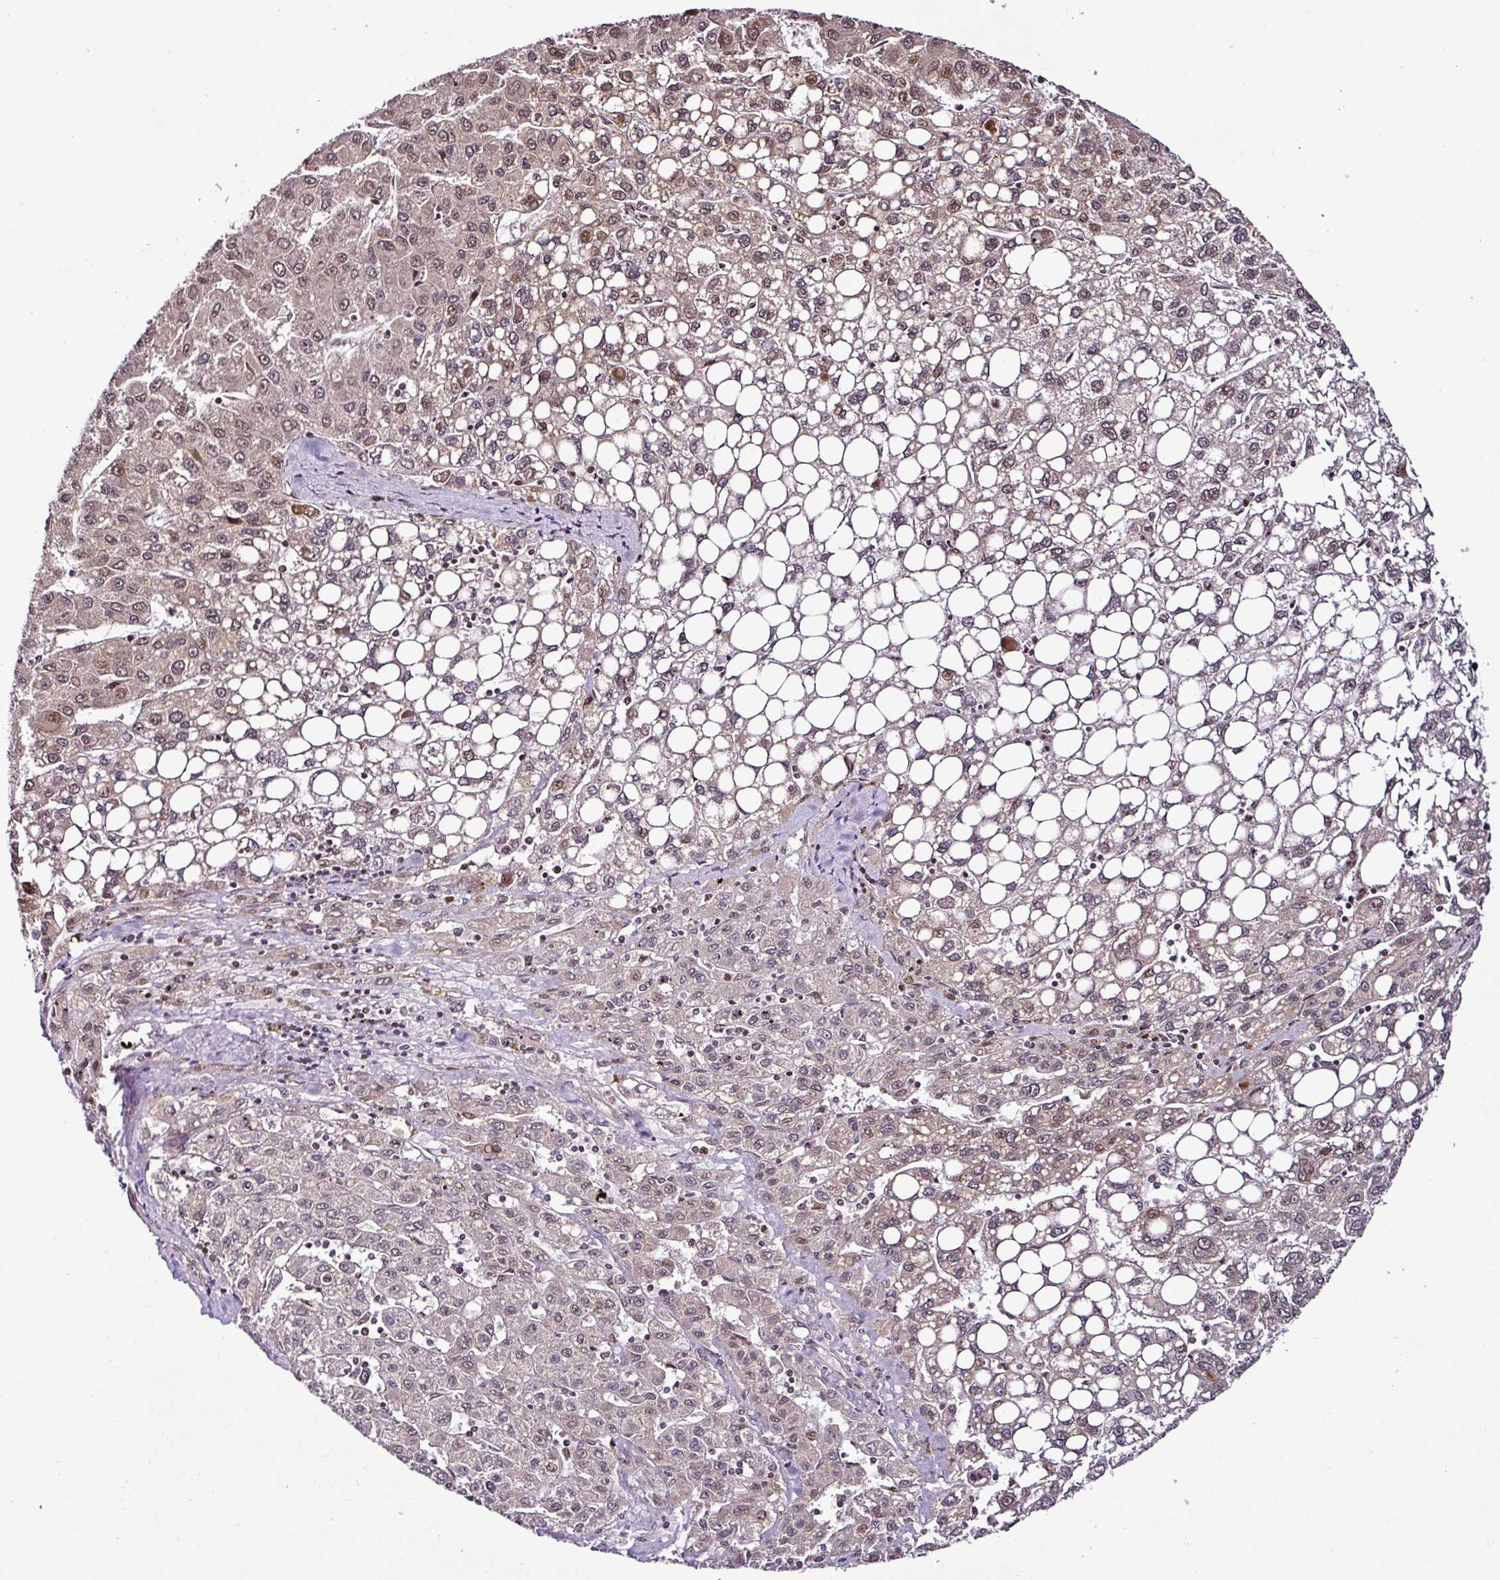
{"staining": {"intensity": "weak", "quantity": "<25%", "location": "nuclear"}, "tissue": "liver cancer", "cell_type": "Tumor cells", "image_type": "cancer", "snomed": [{"axis": "morphology", "description": "Carcinoma, Hepatocellular, NOS"}, {"axis": "topography", "description": "Liver"}], "caption": "Immunohistochemical staining of liver hepatocellular carcinoma shows no significant expression in tumor cells. Brightfield microscopy of immunohistochemistry stained with DAB (3,3'-diaminobenzidine) (brown) and hematoxylin (blue), captured at high magnification.", "gene": "COPRS", "patient": {"sex": "female", "age": 82}}